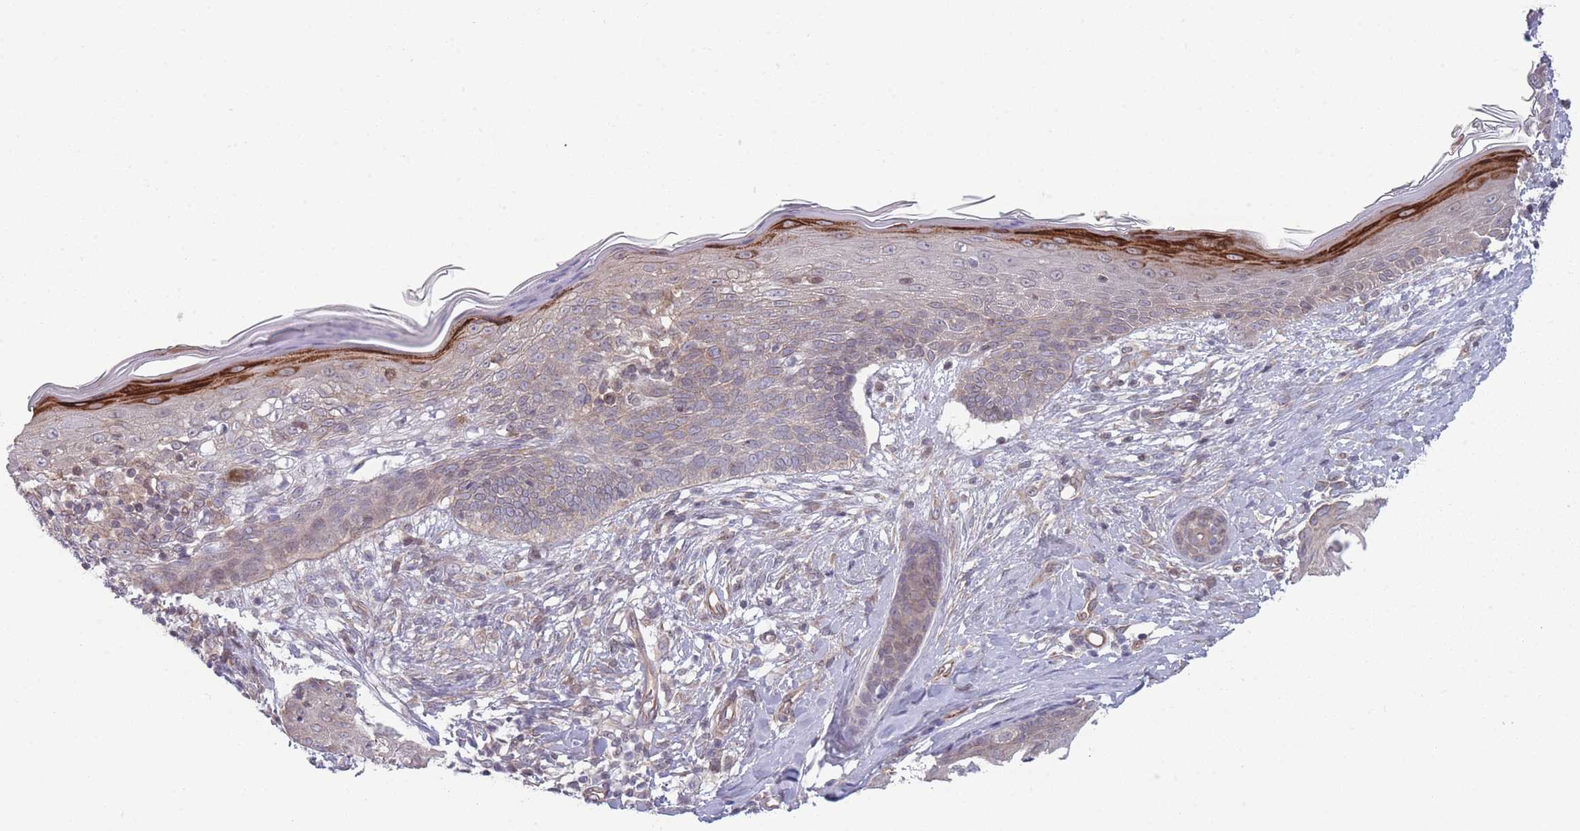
{"staining": {"intensity": "weak", "quantity": "<25%", "location": "cytoplasmic/membranous"}, "tissue": "skin cancer", "cell_type": "Tumor cells", "image_type": "cancer", "snomed": [{"axis": "morphology", "description": "Basal cell carcinoma"}, {"axis": "topography", "description": "Skin"}], "caption": "Basal cell carcinoma (skin) was stained to show a protein in brown. There is no significant positivity in tumor cells. (Brightfield microscopy of DAB immunohistochemistry (IHC) at high magnification).", "gene": "VRK2", "patient": {"sex": "male", "age": 73}}